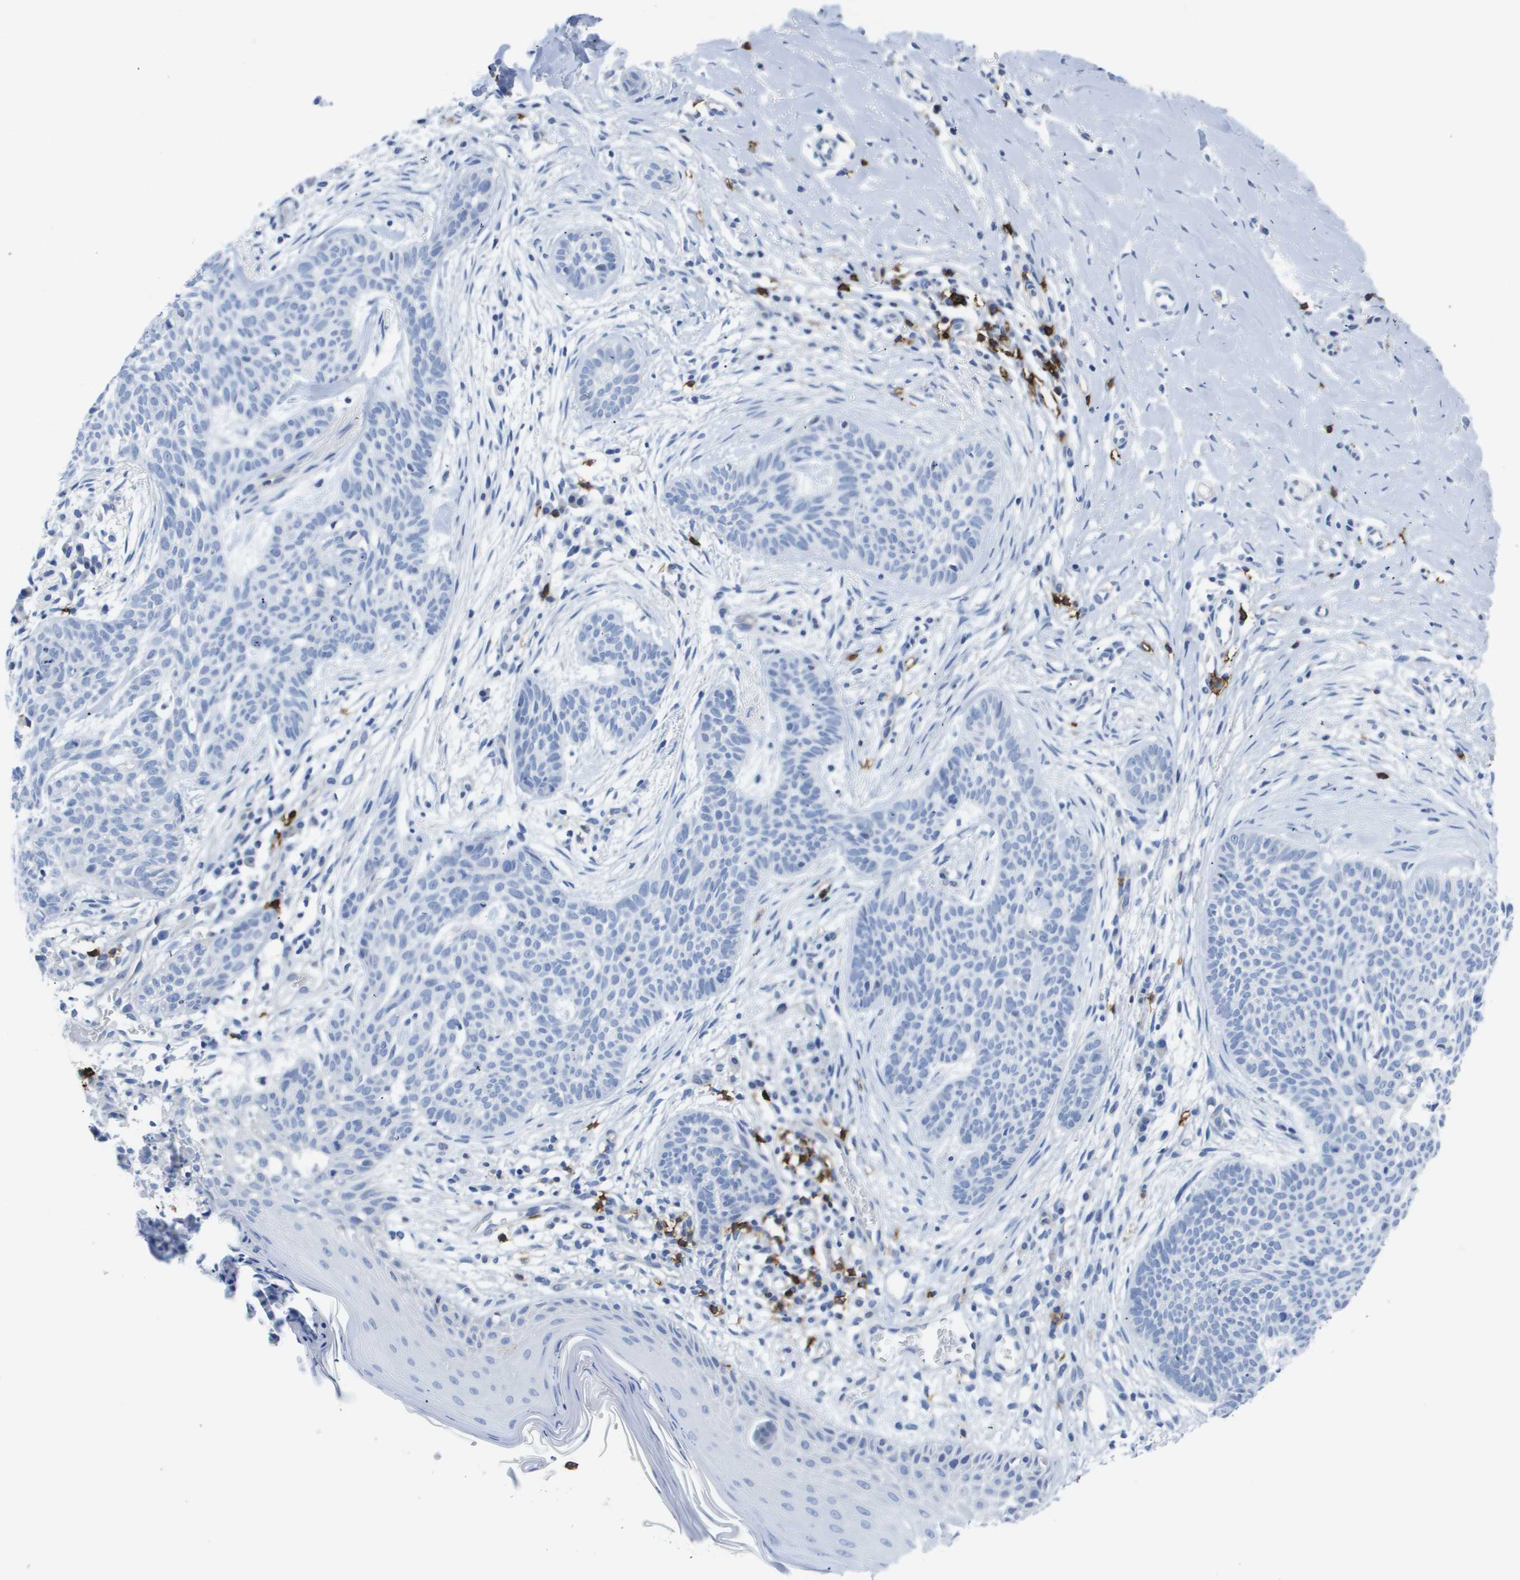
{"staining": {"intensity": "negative", "quantity": "none", "location": "none"}, "tissue": "skin cancer", "cell_type": "Tumor cells", "image_type": "cancer", "snomed": [{"axis": "morphology", "description": "Basal cell carcinoma"}, {"axis": "topography", "description": "Skin"}], "caption": "Immunohistochemical staining of skin cancer (basal cell carcinoma) demonstrates no significant positivity in tumor cells.", "gene": "MS4A1", "patient": {"sex": "female", "age": 59}}